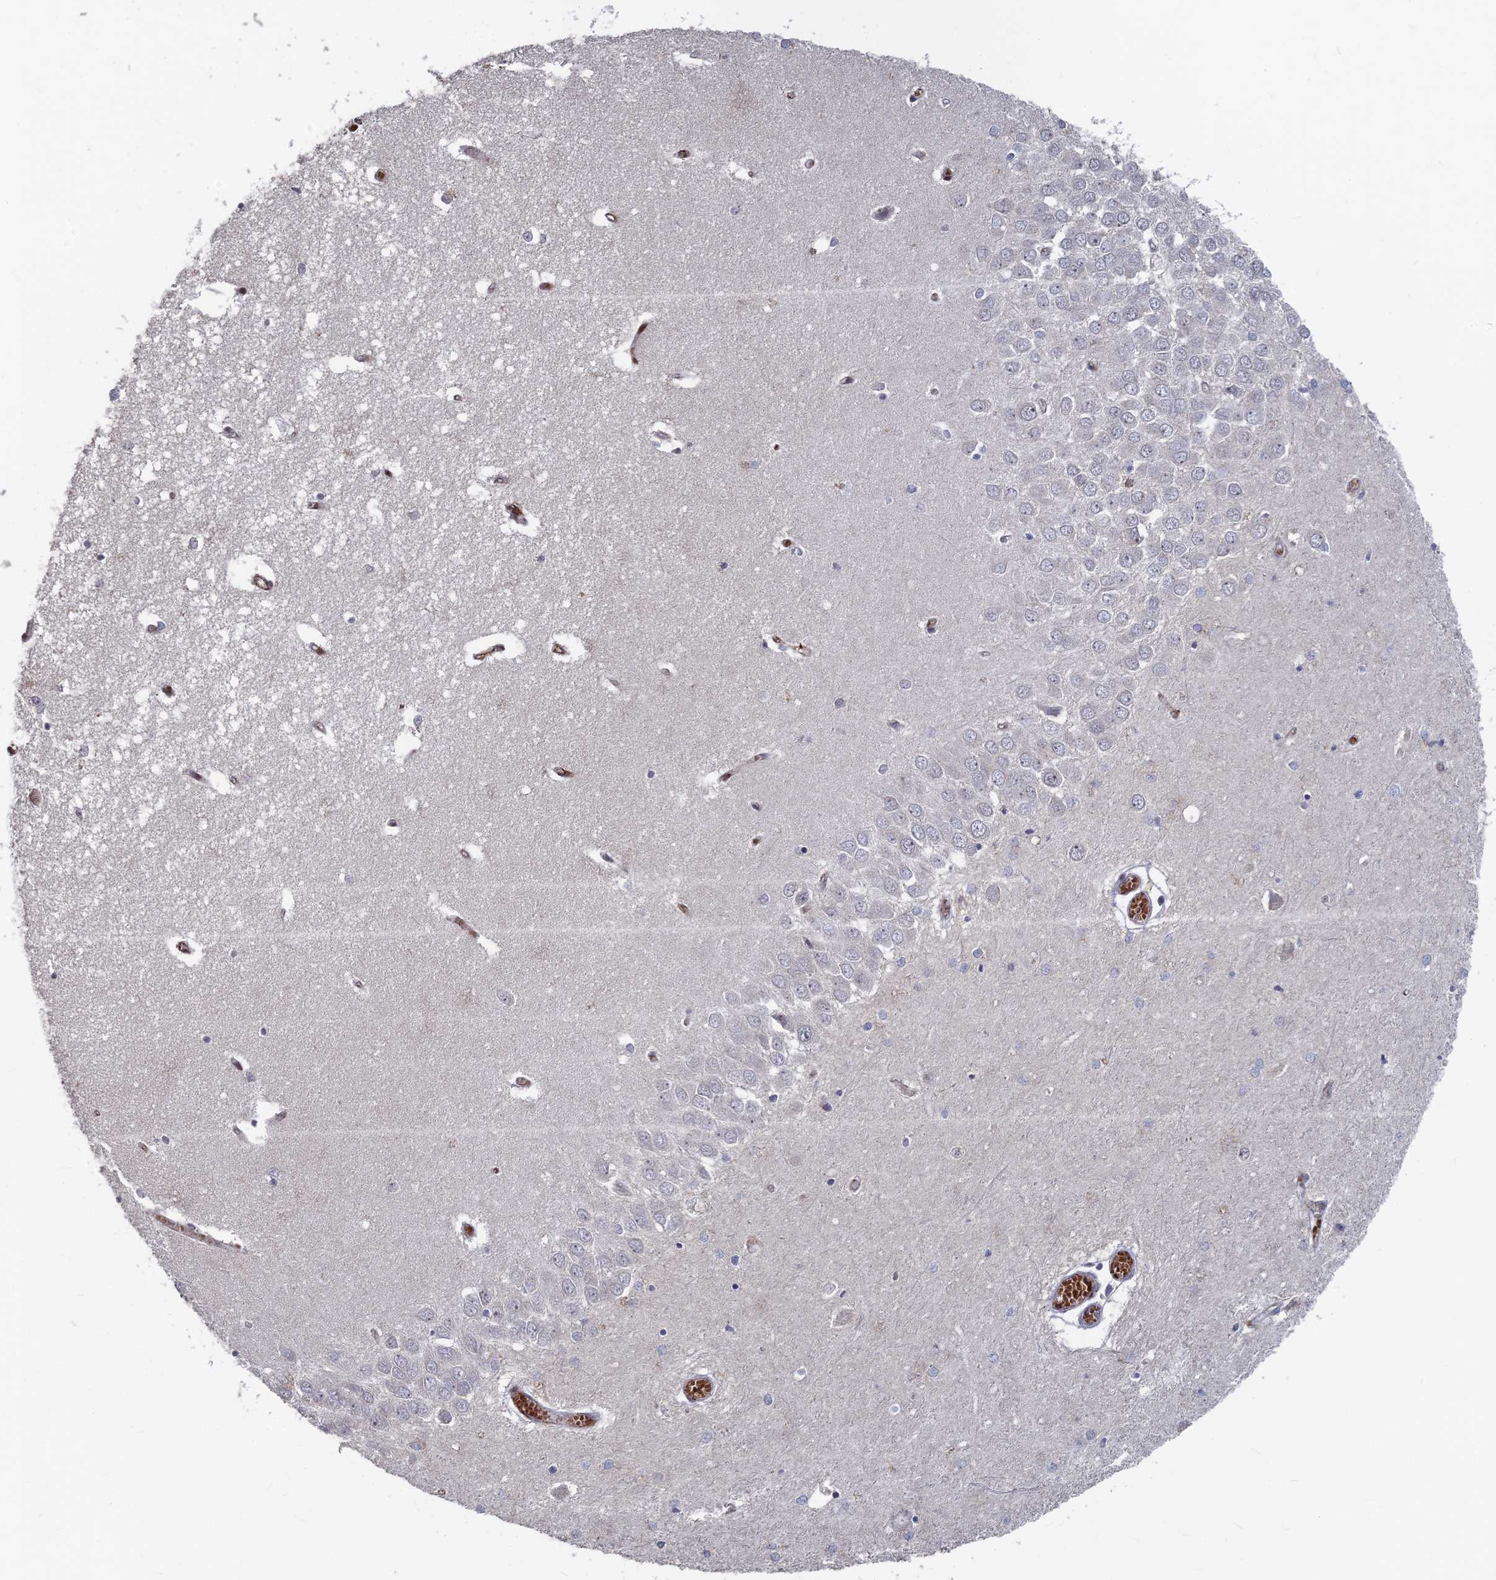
{"staining": {"intensity": "negative", "quantity": "none", "location": "none"}, "tissue": "hippocampus", "cell_type": "Glial cells", "image_type": "normal", "snomed": [{"axis": "morphology", "description": "Normal tissue, NOS"}, {"axis": "topography", "description": "Hippocampus"}], "caption": "High power microscopy histopathology image of an IHC image of benign hippocampus, revealing no significant staining in glial cells. The staining was performed using DAB (3,3'-diaminobenzidine) to visualize the protein expression in brown, while the nuclei were stained in blue with hematoxylin (Magnification: 20x).", "gene": "SH3D21", "patient": {"sex": "male", "age": 70}}